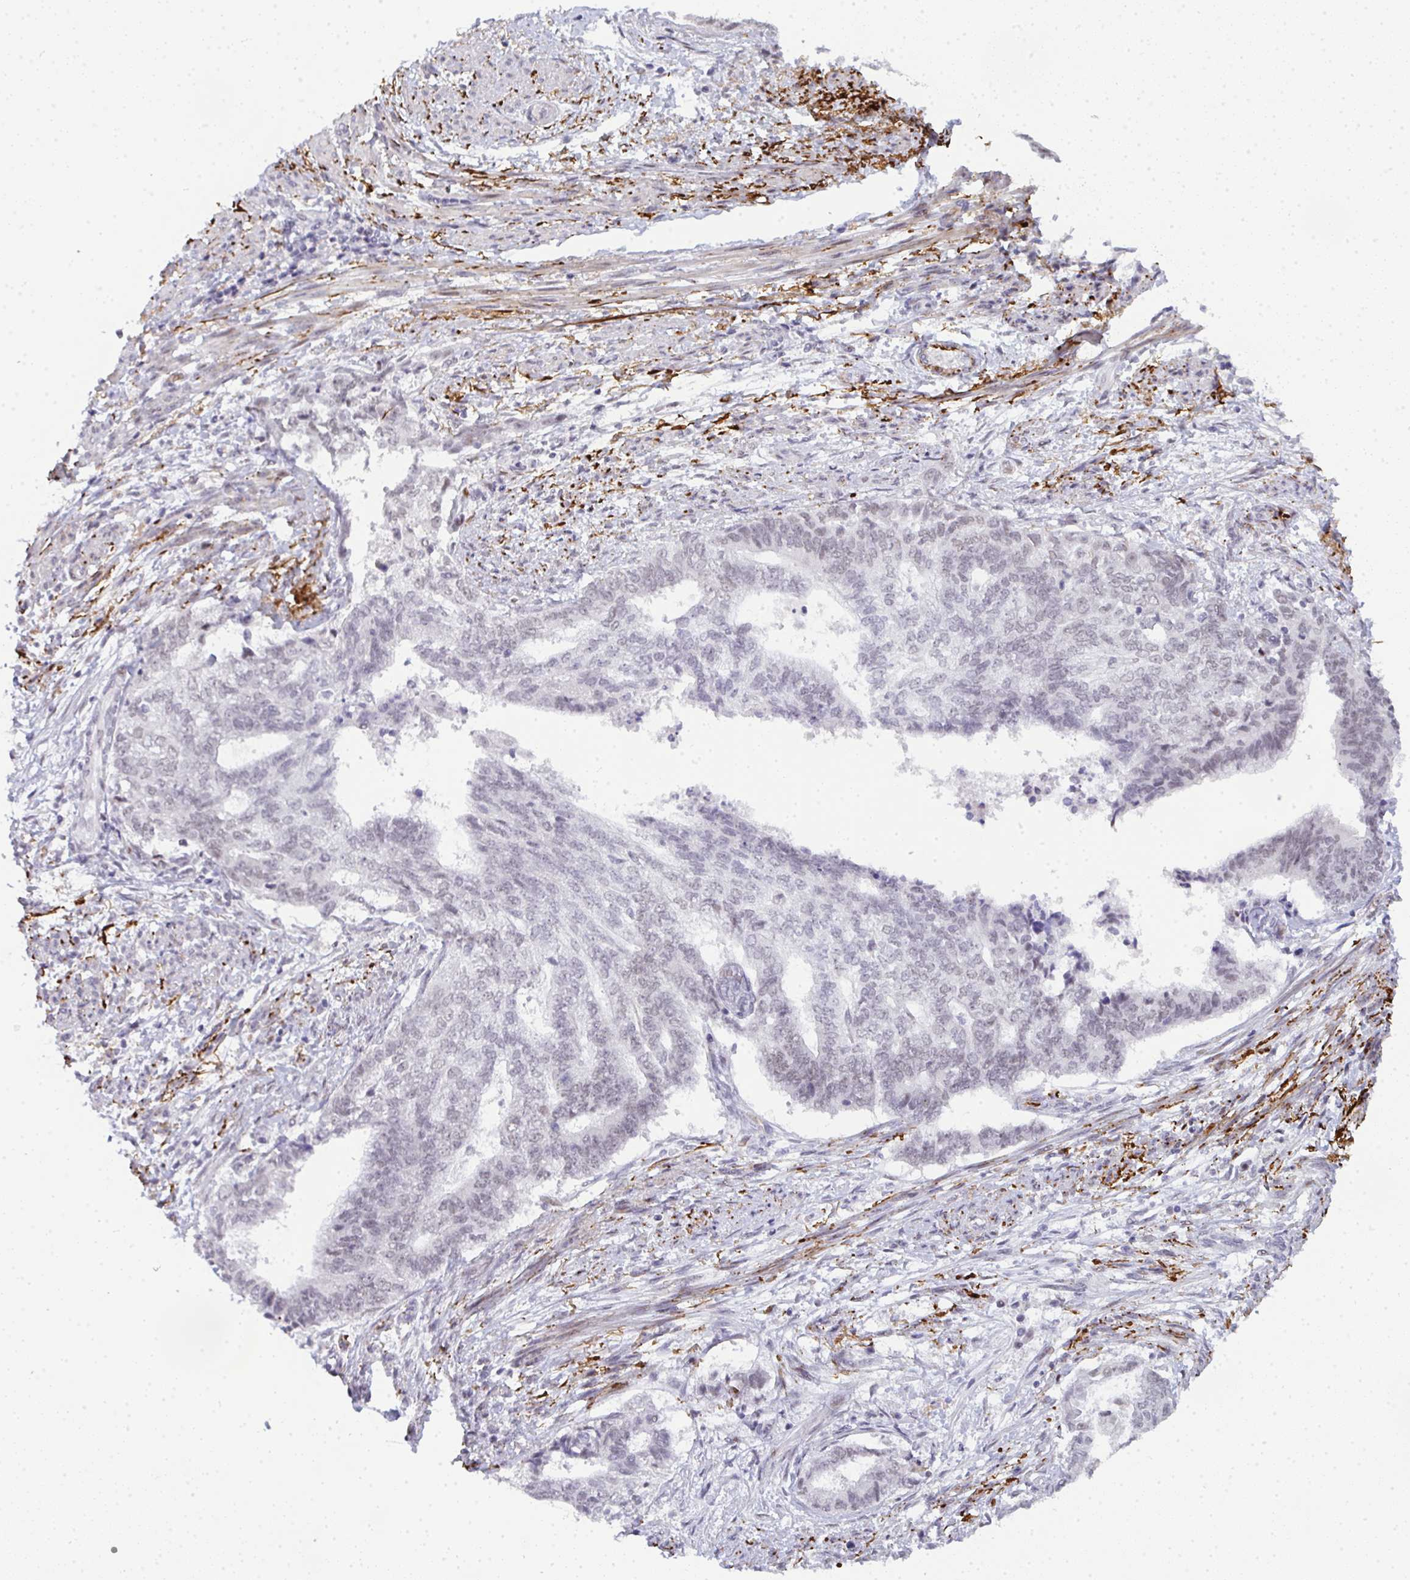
{"staining": {"intensity": "negative", "quantity": "none", "location": "none"}, "tissue": "endometrial cancer", "cell_type": "Tumor cells", "image_type": "cancer", "snomed": [{"axis": "morphology", "description": "Adenocarcinoma, NOS"}, {"axis": "topography", "description": "Endometrium"}], "caption": "This is a micrograph of immunohistochemistry (IHC) staining of endometrial cancer, which shows no expression in tumor cells. (IHC, brightfield microscopy, high magnification).", "gene": "TNMD", "patient": {"sex": "female", "age": 65}}